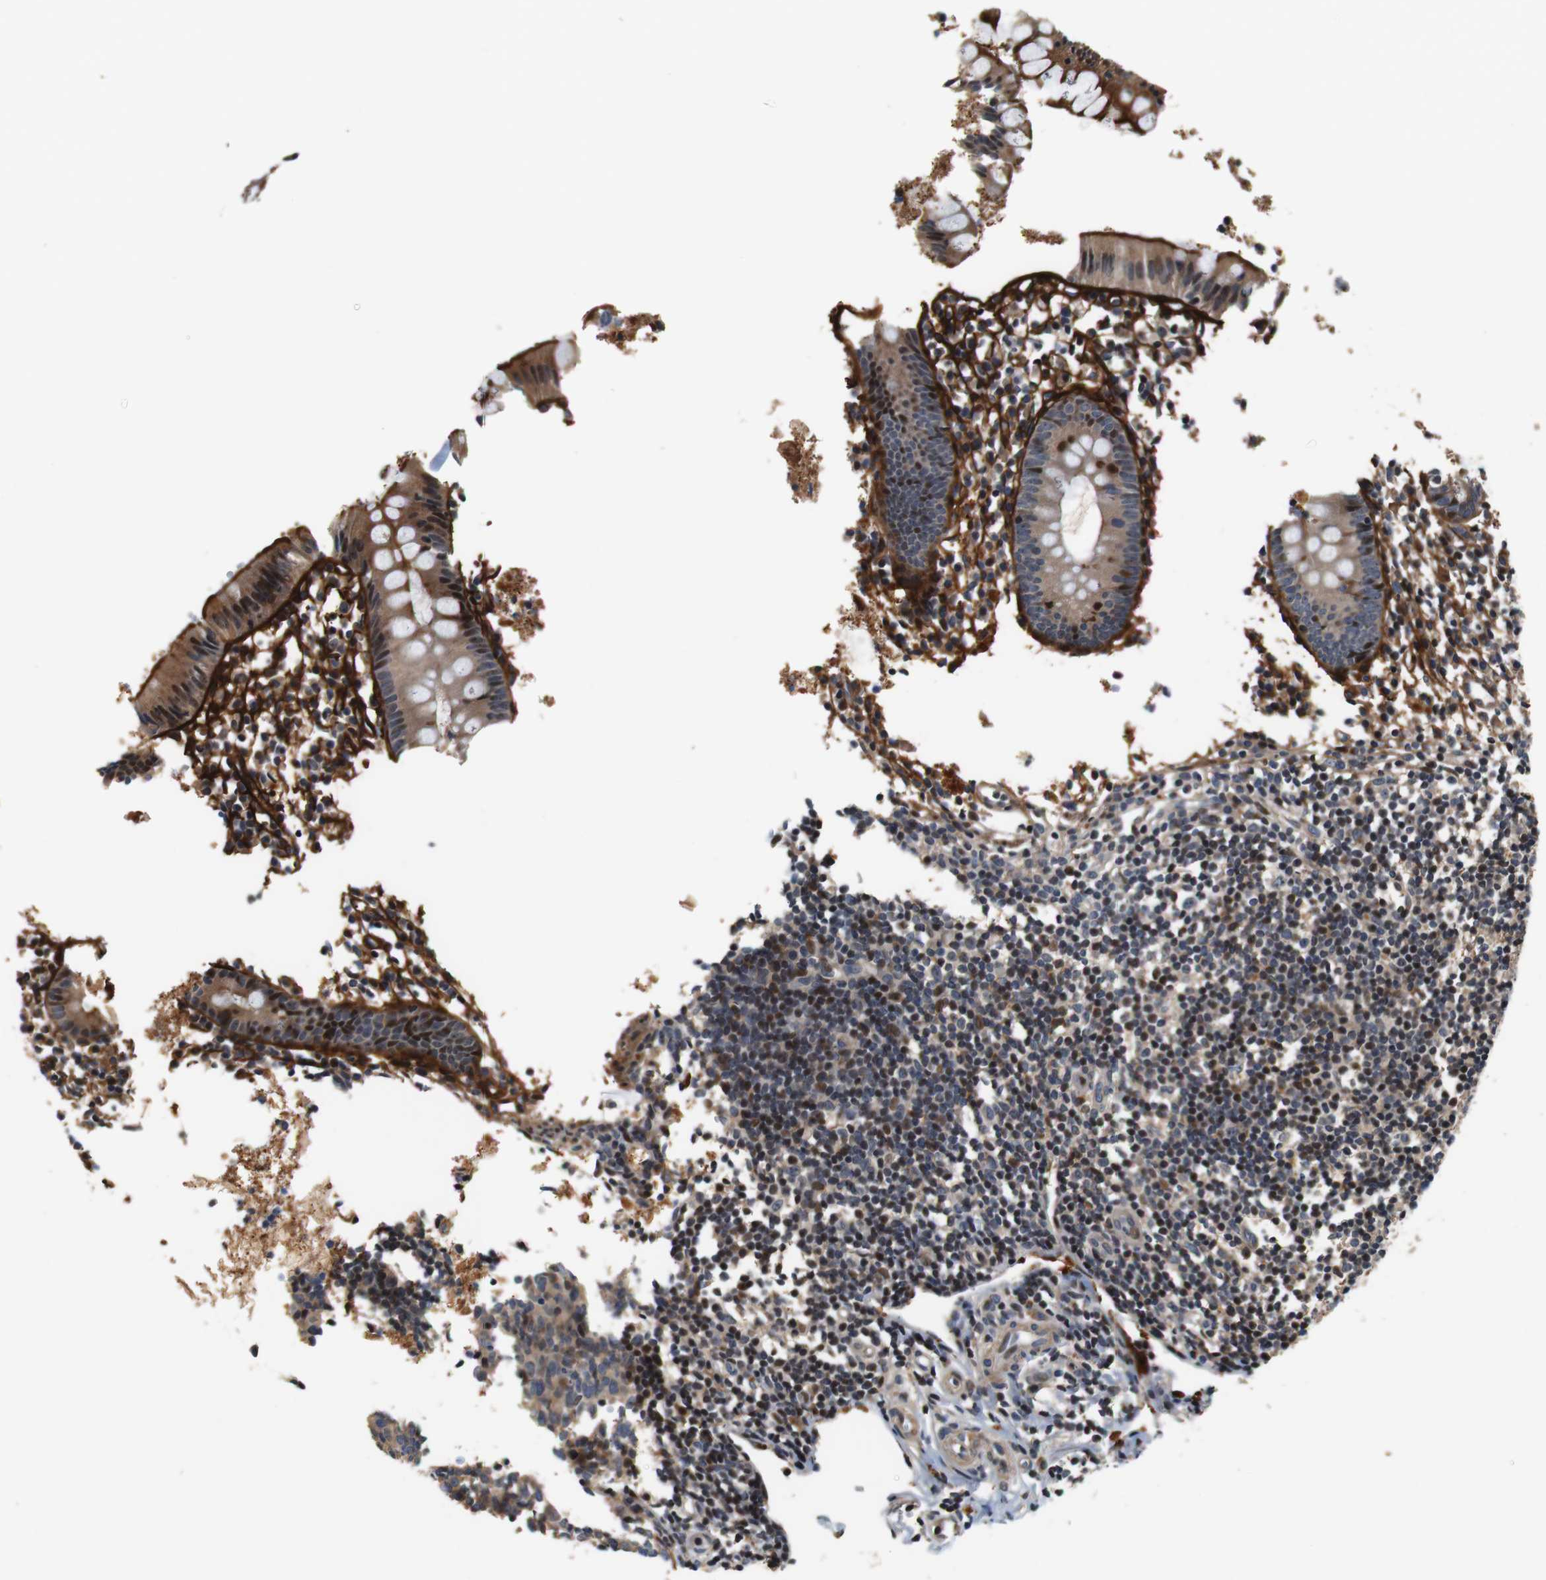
{"staining": {"intensity": "strong", "quantity": "25%-75%", "location": "cytoplasmic/membranous,nuclear"}, "tissue": "appendix", "cell_type": "Glandular cells", "image_type": "normal", "snomed": [{"axis": "morphology", "description": "Normal tissue, NOS"}, {"axis": "topography", "description": "Appendix"}], "caption": "The histopathology image reveals a brown stain indicating the presence of a protein in the cytoplasmic/membranous,nuclear of glandular cells in appendix.", "gene": "LRP4", "patient": {"sex": "female", "age": 20}}